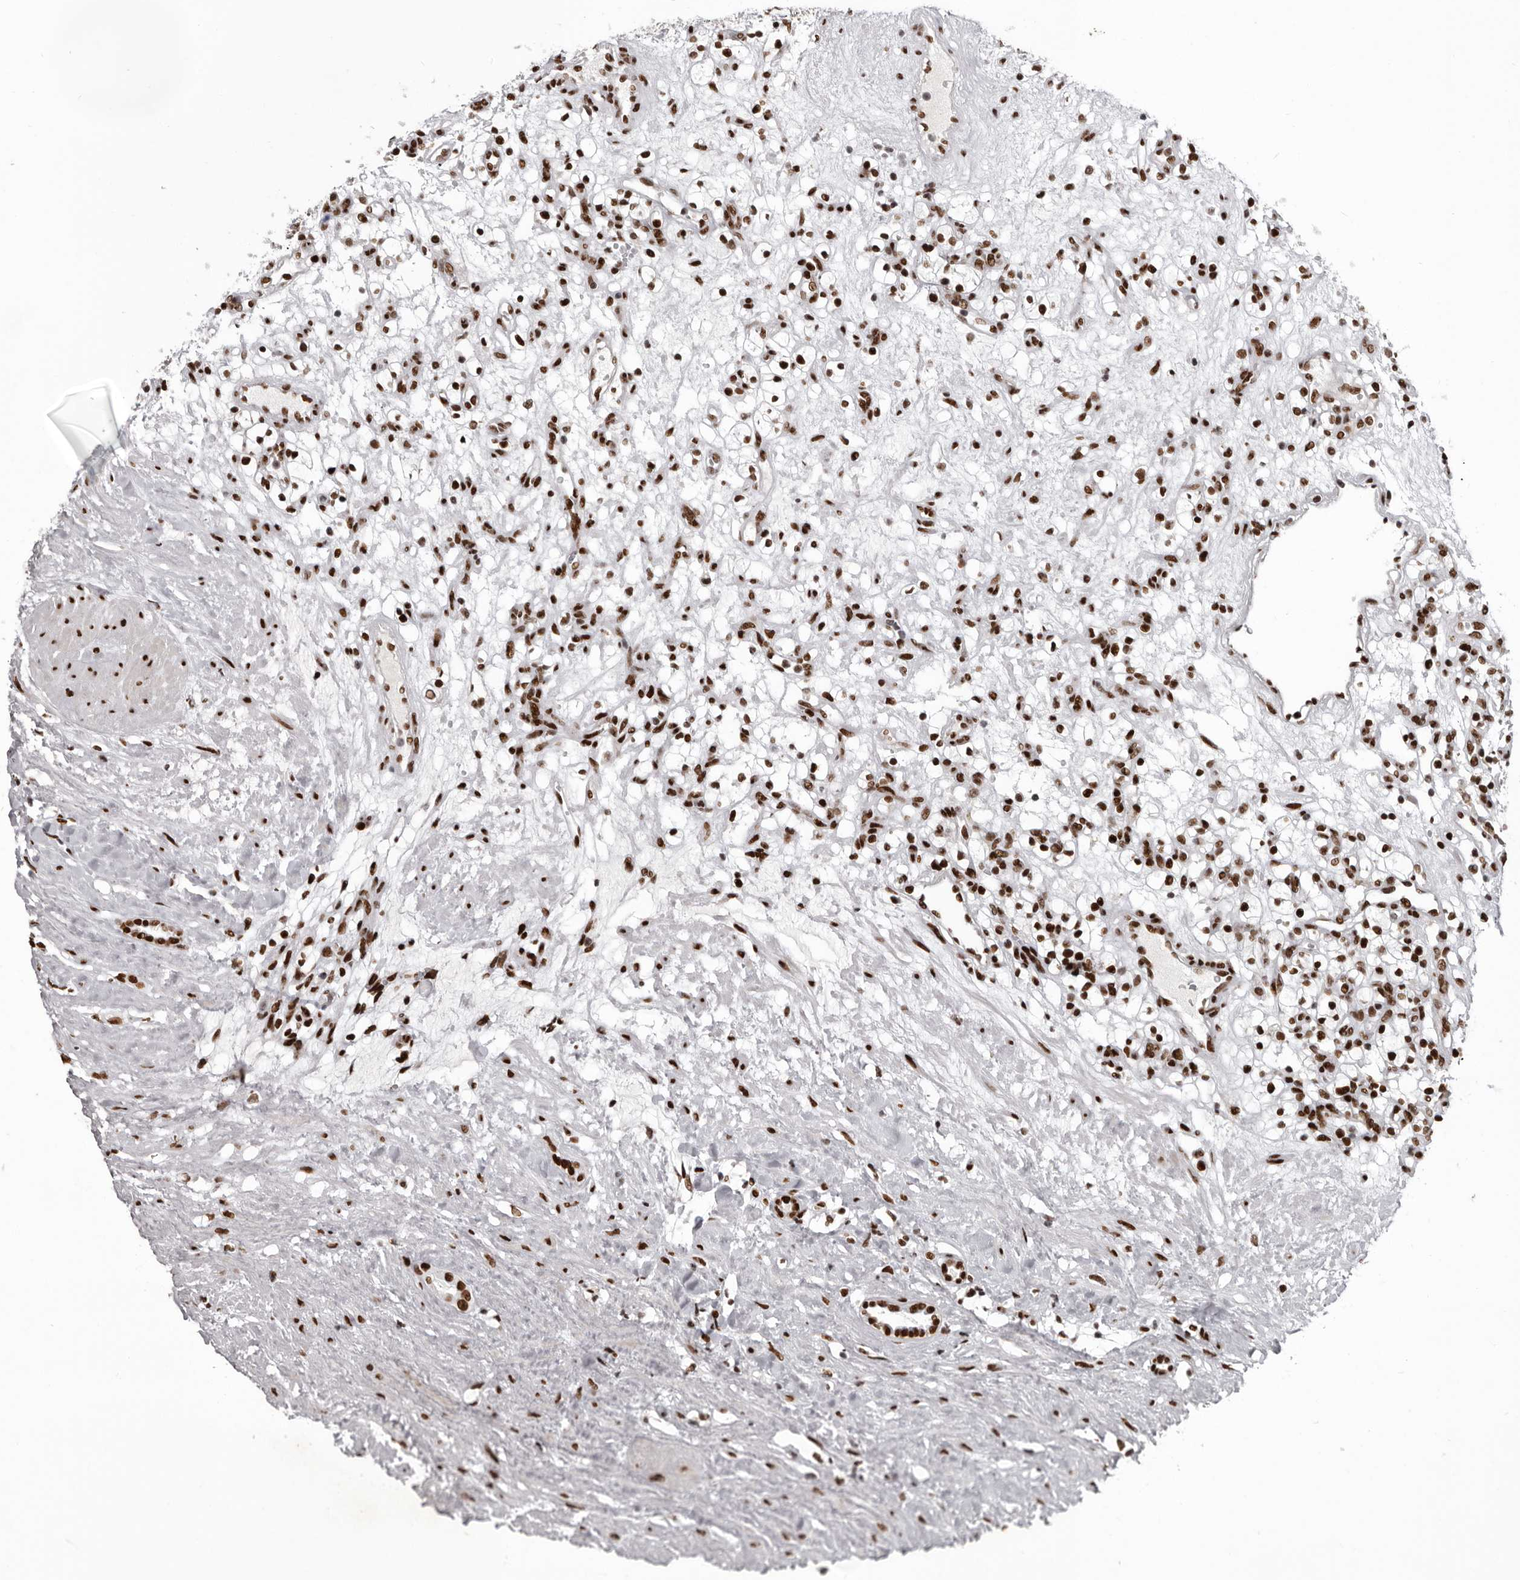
{"staining": {"intensity": "strong", "quantity": ">75%", "location": "nuclear"}, "tissue": "renal cancer", "cell_type": "Tumor cells", "image_type": "cancer", "snomed": [{"axis": "morphology", "description": "Adenocarcinoma, NOS"}, {"axis": "topography", "description": "Kidney"}], "caption": "Immunohistochemical staining of human renal cancer exhibits high levels of strong nuclear expression in approximately >75% of tumor cells.", "gene": "NUMA1", "patient": {"sex": "female", "age": 57}}